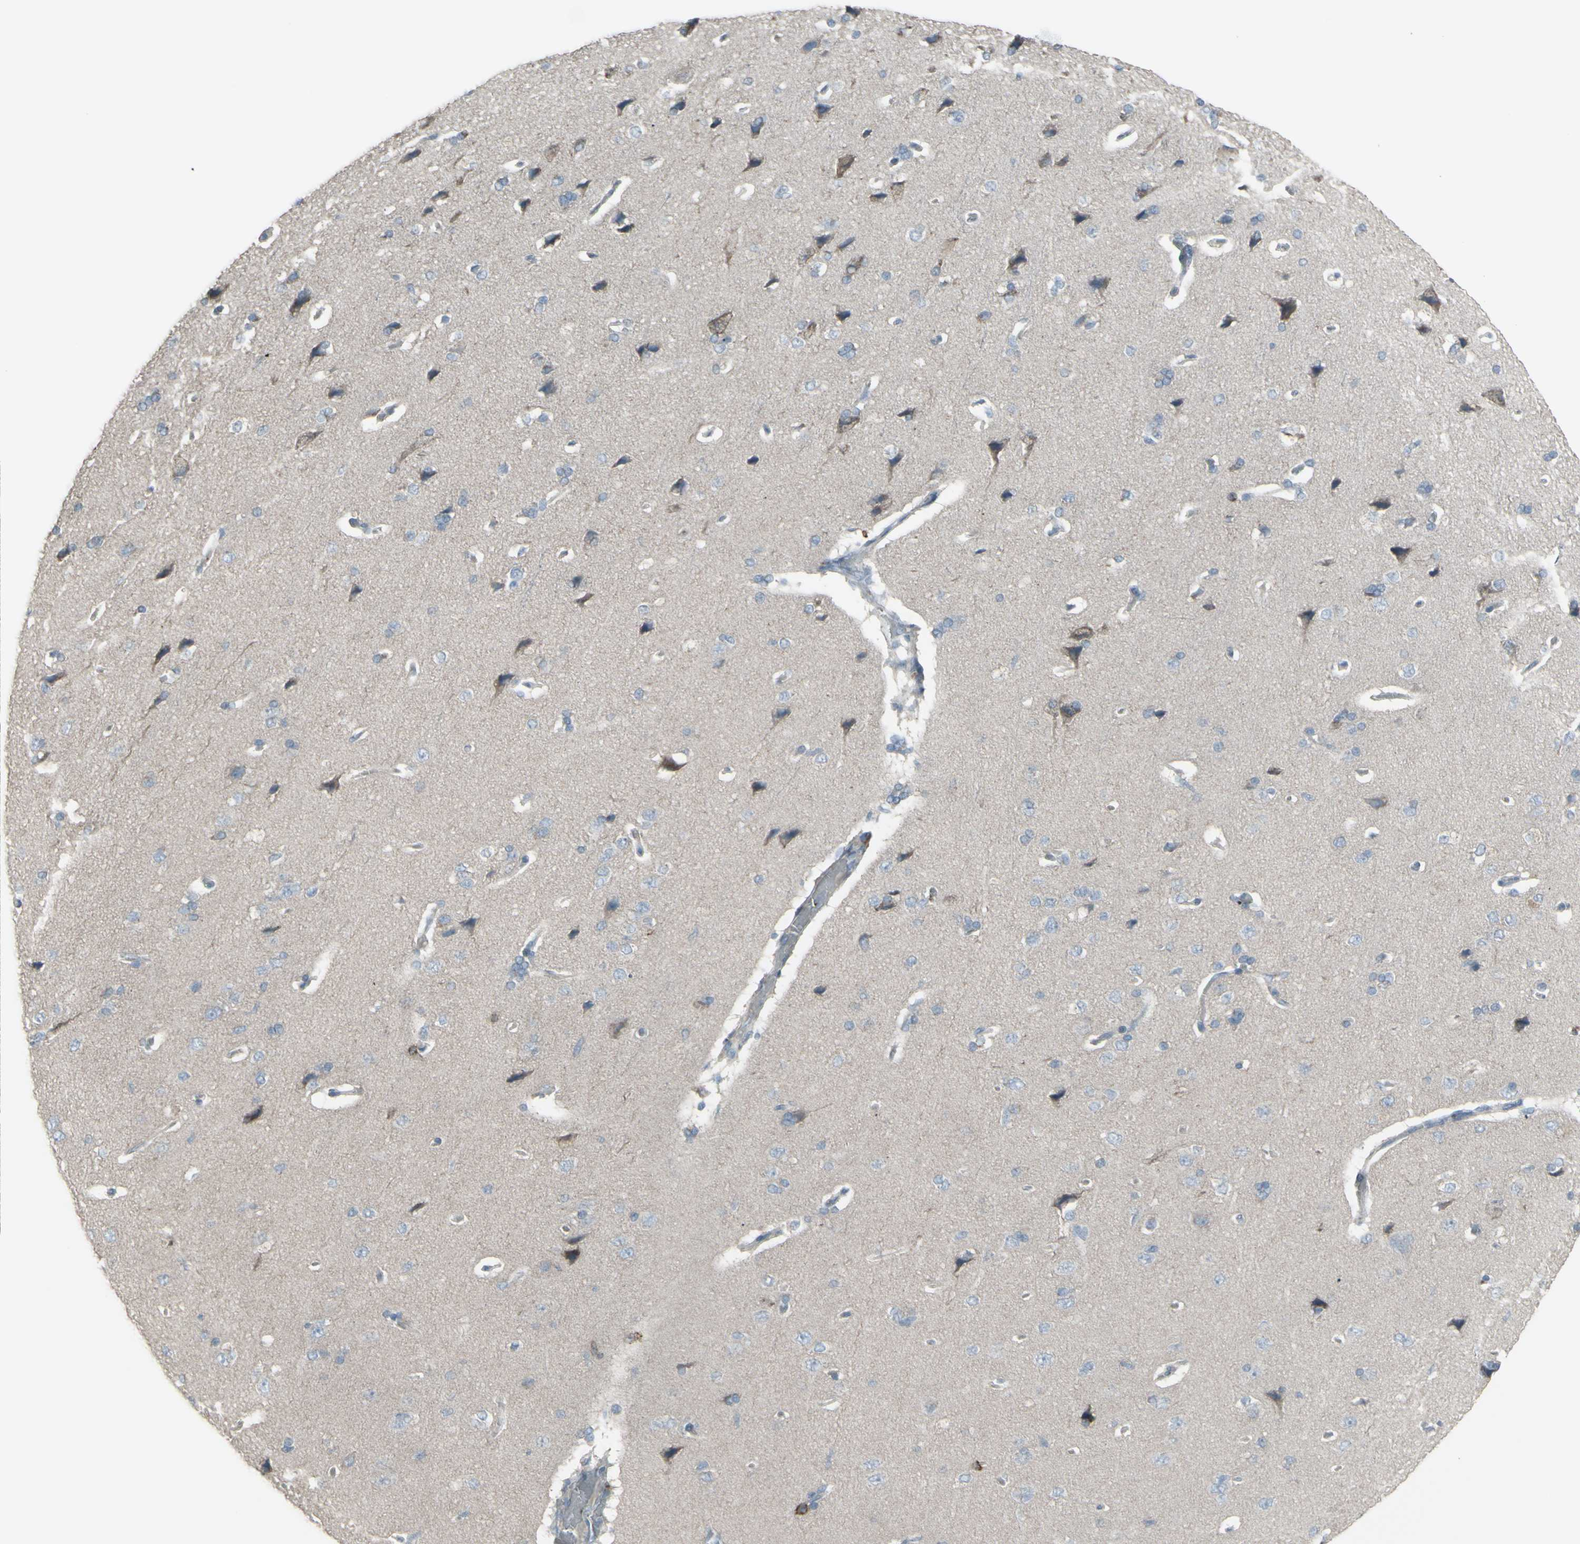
{"staining": {"intensity": "negative", "quantity": "none", "location": "none"}, "tissue": "cerebral cortex", "cell_type": "Endothelial cells", "image_type": "normal", "snomed": [{"axis": "morphology", "description": "Normal tissue, NOS"}, {"axis": "topography", "description": "Cerebral cortex"}], "caption": "Immunohistochemistry micrograph of unremarkable cerebral cortex: human cerebral cortex stained with DAB (3,3'-diaminobenzidine) shows no significant protein staining in endothelial cells.", "gene": "CD79B", "patient": {"sex": "male", "age": 62}}